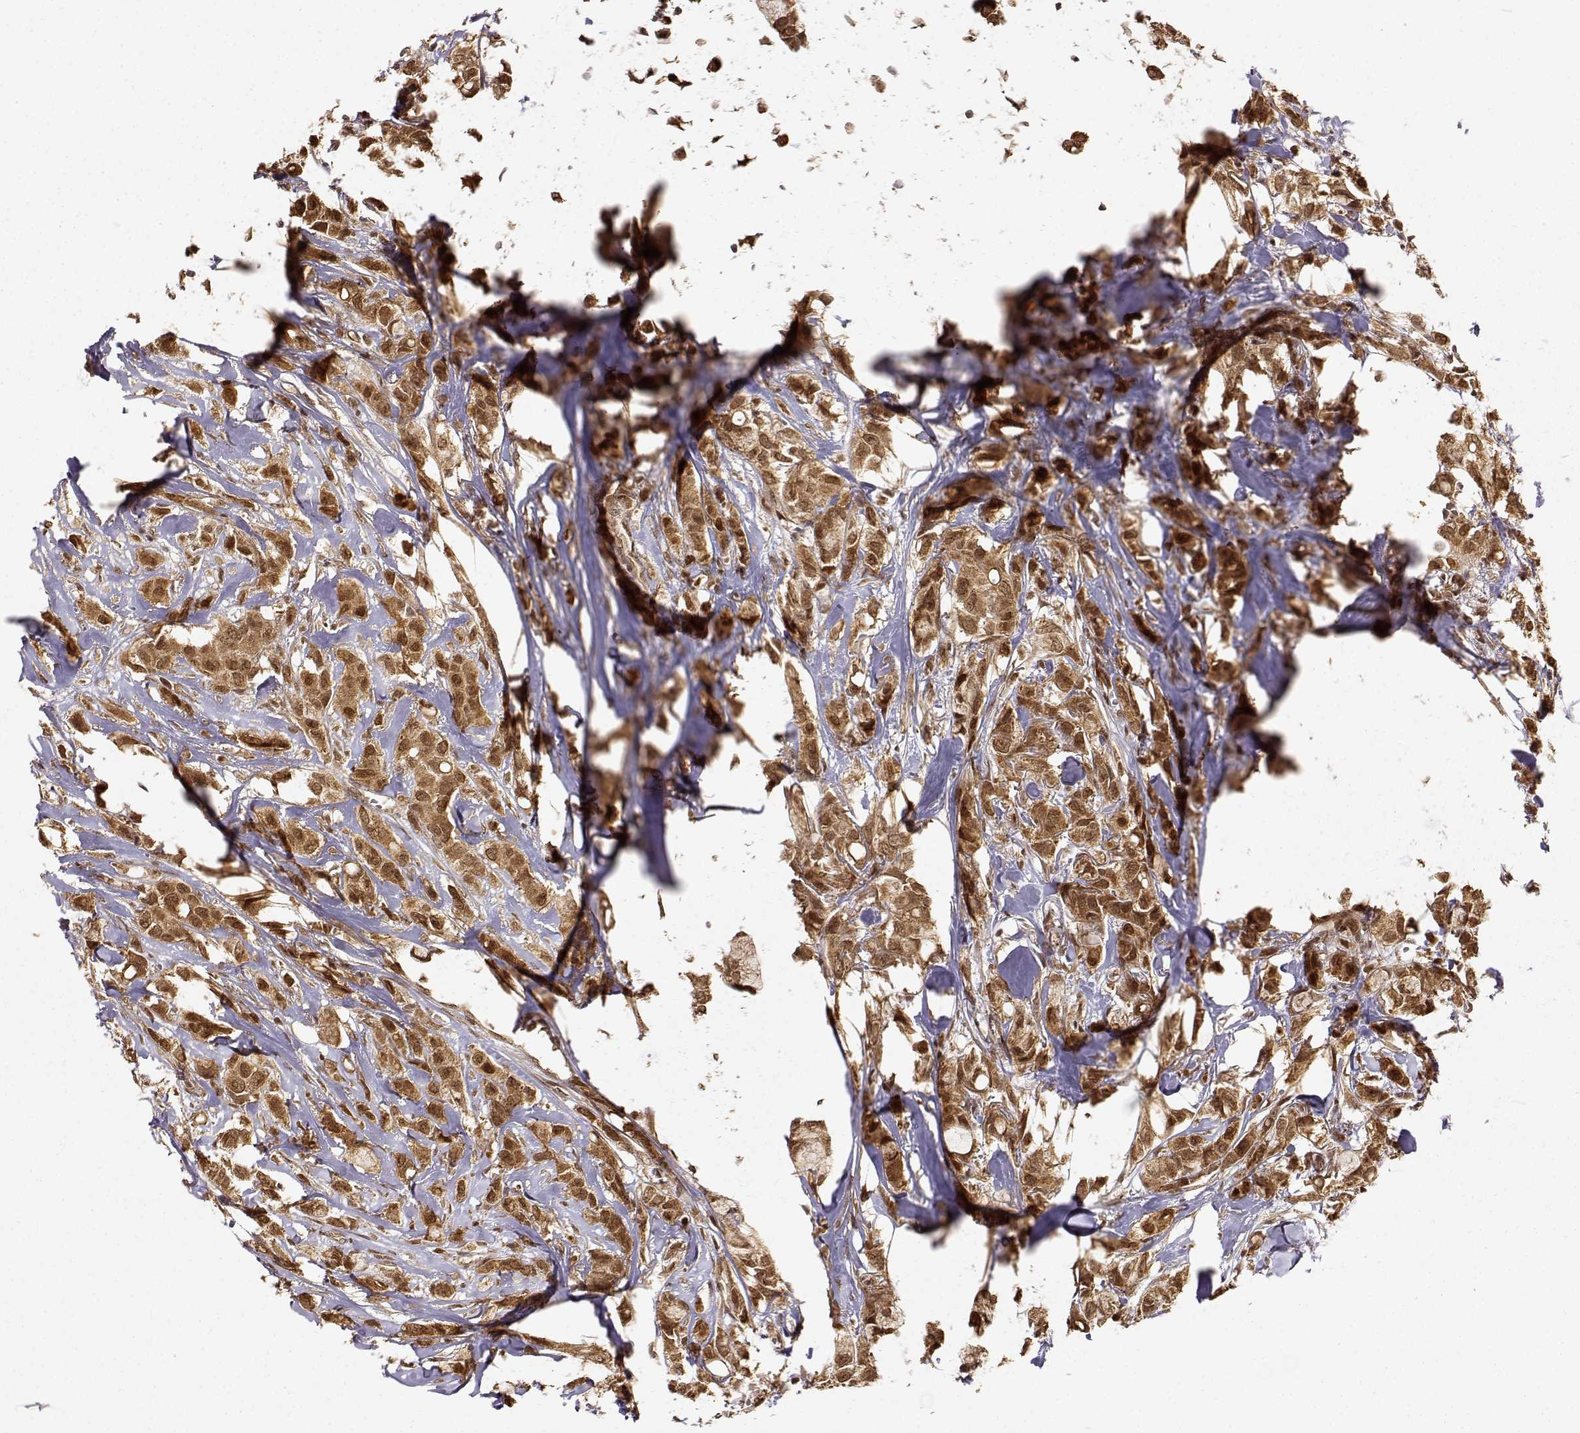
{"staining": {"intensity": "moderate", "quantity": ">75%", "location": "cytoplasmic/membranous,nuclear"}, "tissue": "breast cancer", "cell_type": "Tumor cells", "image_type": "cancer", "snomed": [{"axis": "morphology", "description": "Duct carcinoma"}, {"axis": "topography", "description": "Breast"}], "caption": "DAB (3,3'-diaminobenzidine) immunohistochemical staining of breast cancer (infiltrating ductal carcinoma) exhibits moderate cytoplasmic/membranous and nuclear protein positivity in about >75% of tumor cells.", "gene": "MAEA", "patient": {"sex": "female", "age": 85}}